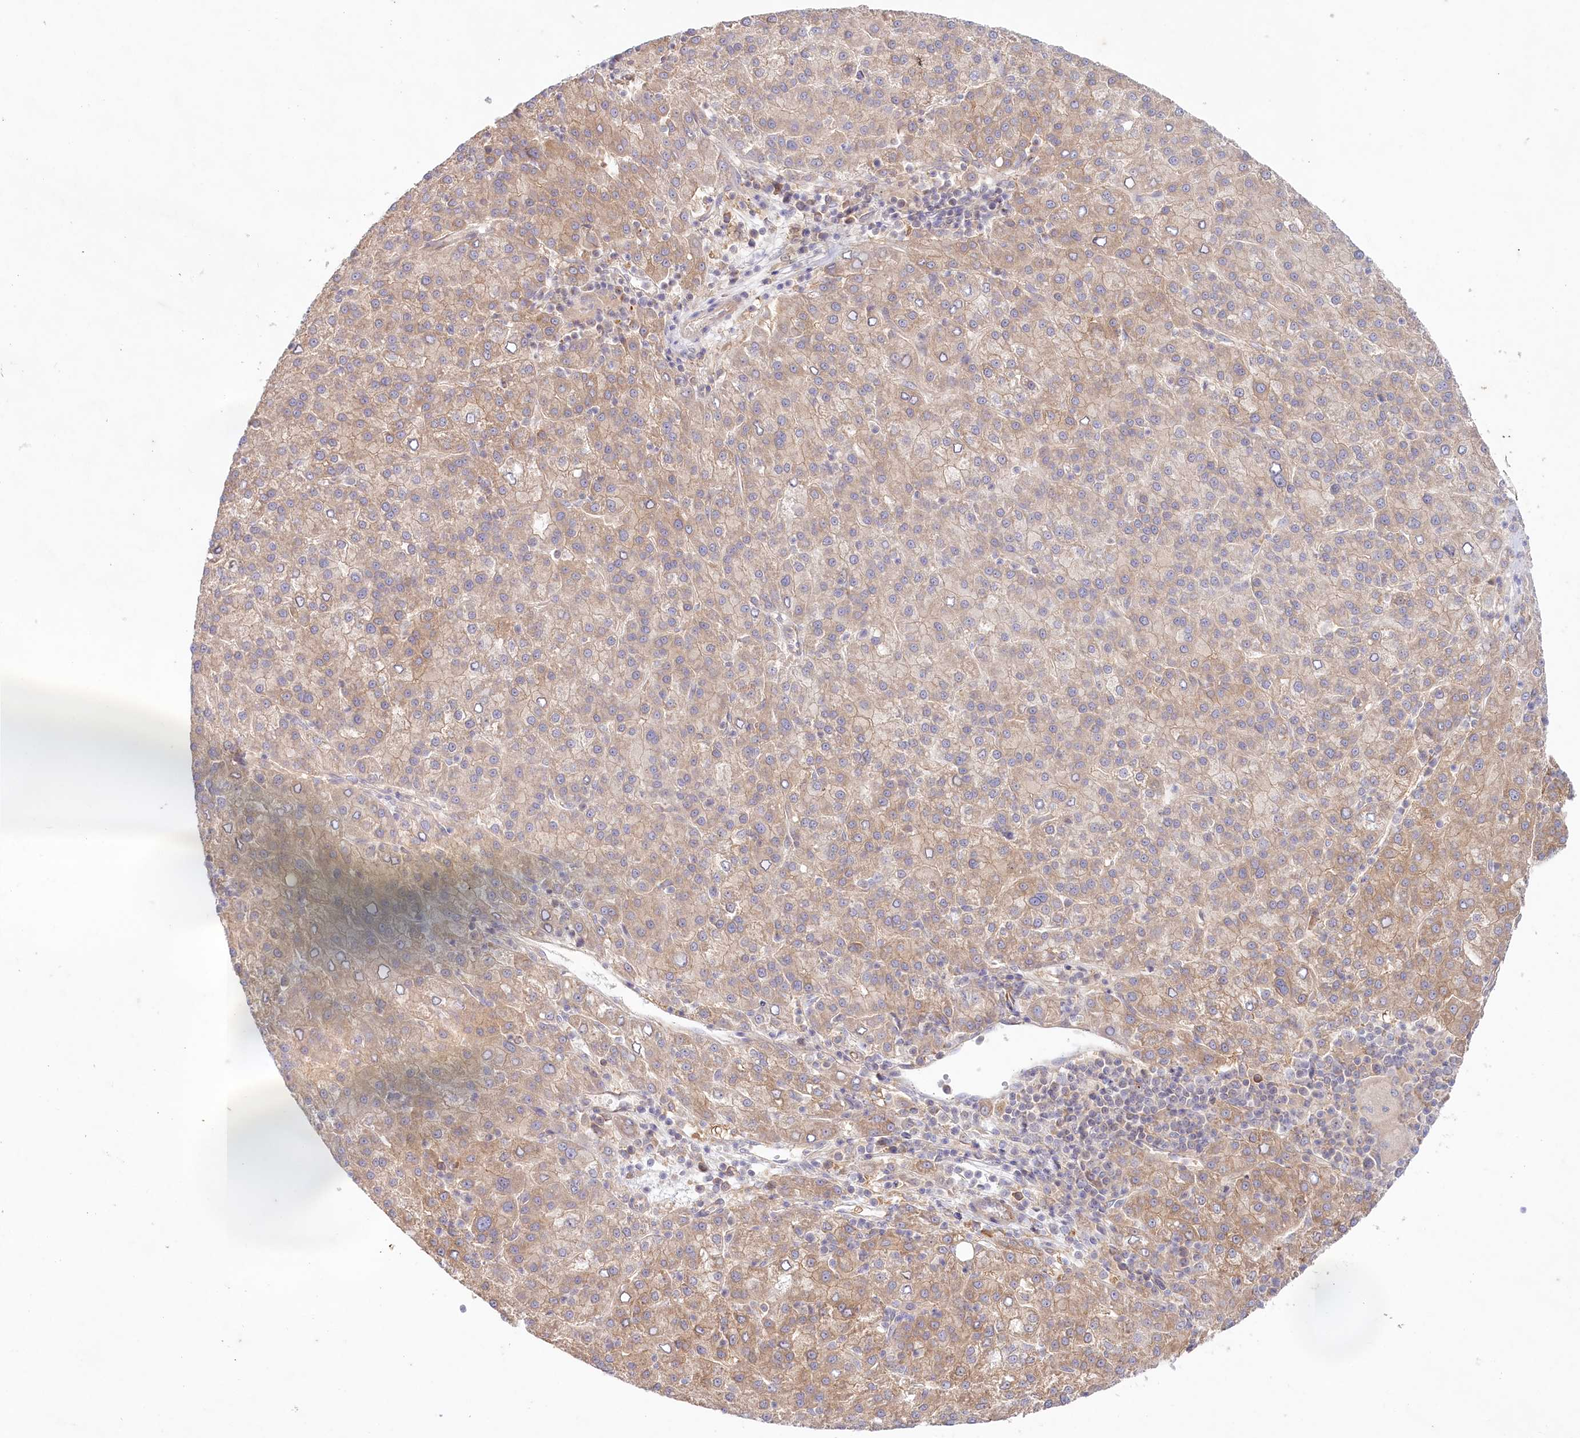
{"staining": {"intensity": "moderate", "quantity": ">75%", "location": "cytoplasmic/membranous"}, "tissue": "liver cancer", "cell_type": "Tumor cells", "image_type": "cancer", "snomed": [{"axis": "morphology", "description": "Carcinoma, Hepatocellular, NOS"}, {"axis": "topography", "description": "Liver"}], "caption": "Hepatocellular carcinoma (liver) tissue shows moderate cytoplasmic/membranous staining in about >75% of tumor cells (IHC, brightfield microscopy, high magnification).", "gene": "TNIP1", "patient": {"sex": "female", "age": 58}}